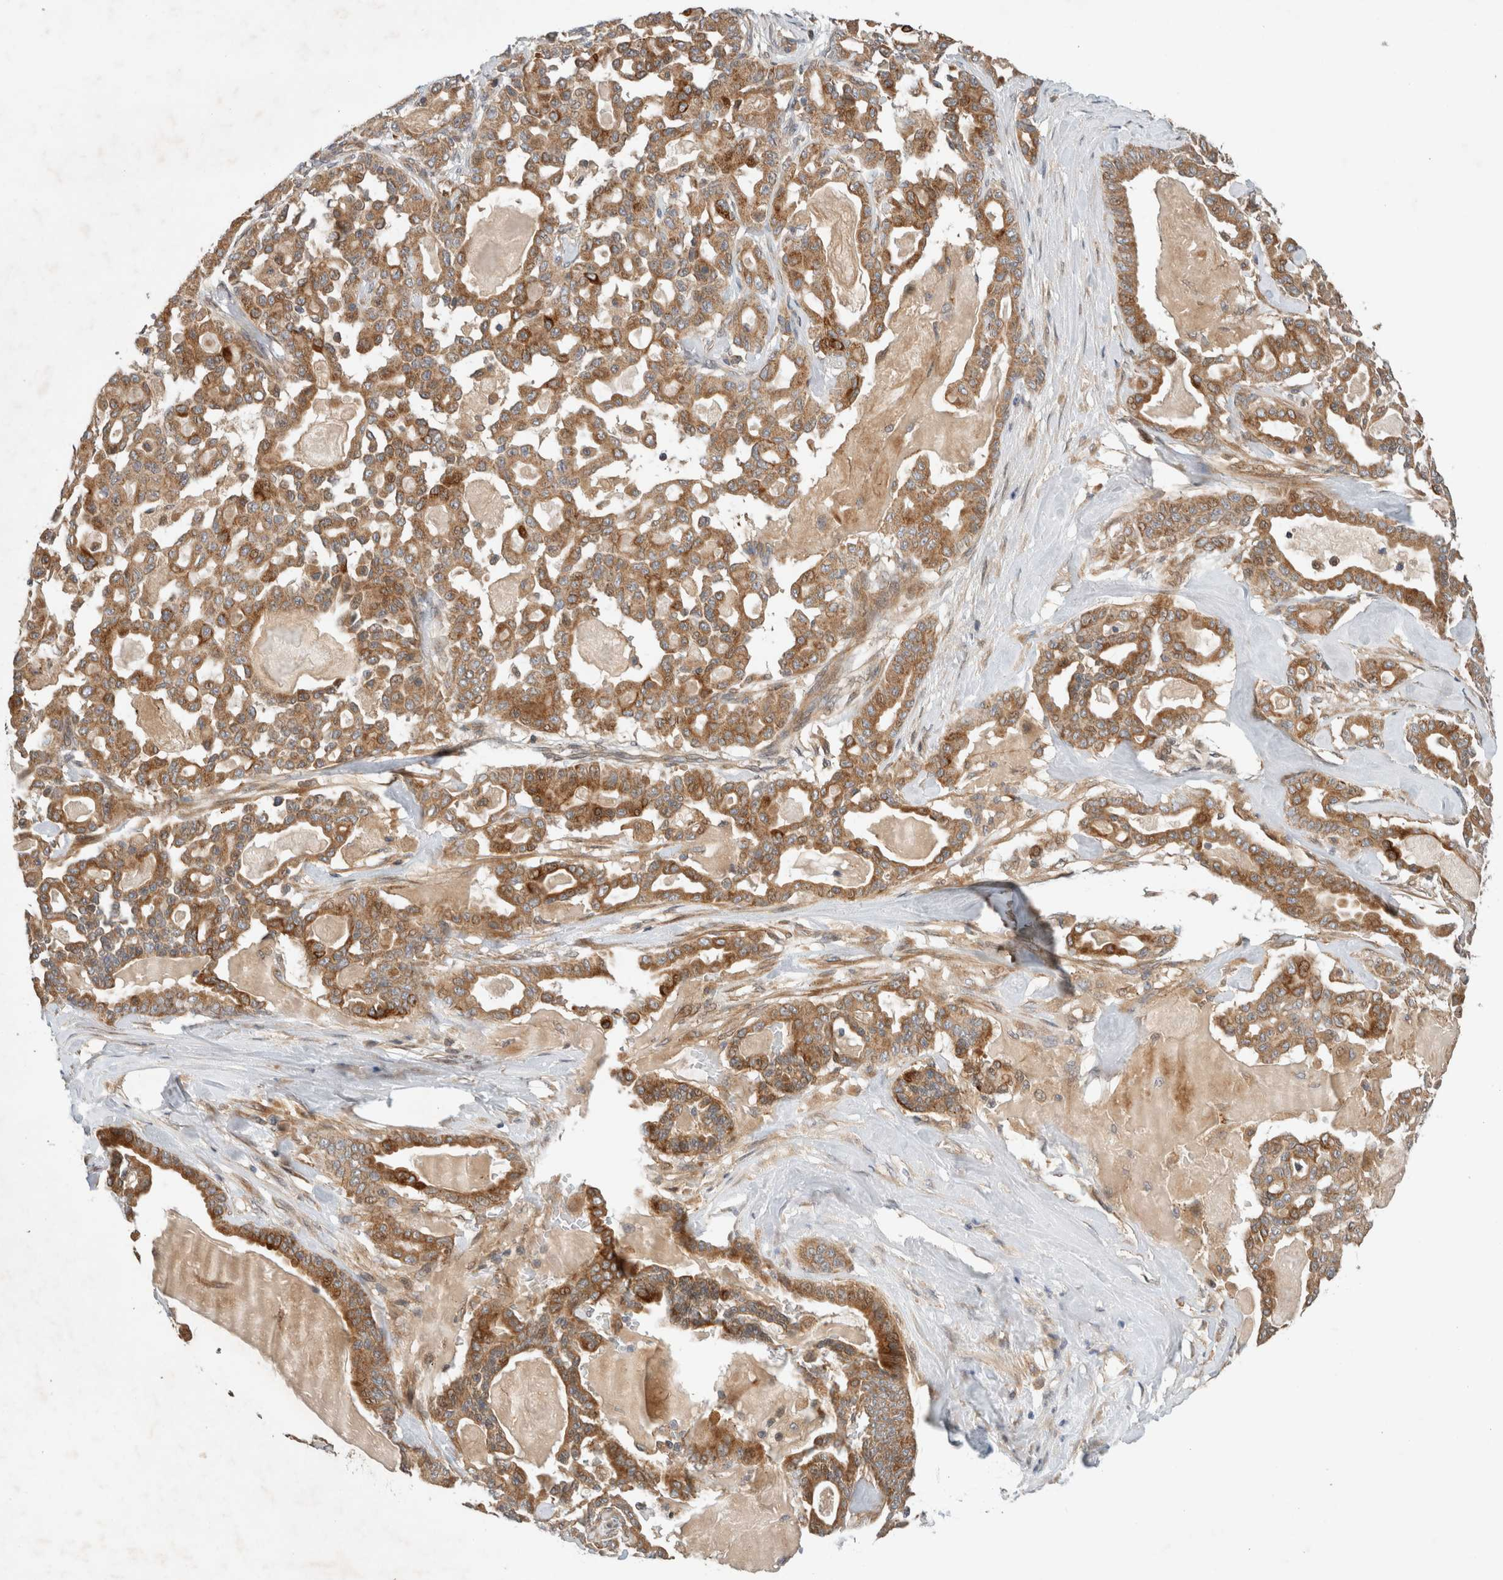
{"staining": {"intensity": "moderate", "quantity": ">75%", "location": "cytoplasmic/membranous"}, "tissue": "pancreatic cancer", "cell_type": "Tumor cells", "image_type": "cancer", "snomed": [{"axis": "morphology", "description": "Adenocarcinoma, NOS"}, {"axis": "topography", "description": "Pancreas"}], "caption": "IHC staining of pancreatic cancer, which demonstrates medium levels of moderate cytoplasmic/membranous staining in about >75% of tumor cells indicating moderate cytoplasmic/membranous protein positivity. The staining was performed using DAB (brown) for protein detection and nuclei were counterstained in hematoxylin (blue).", "gene": "ARMC9", "patient": {"sex": "male", "age": 63}}